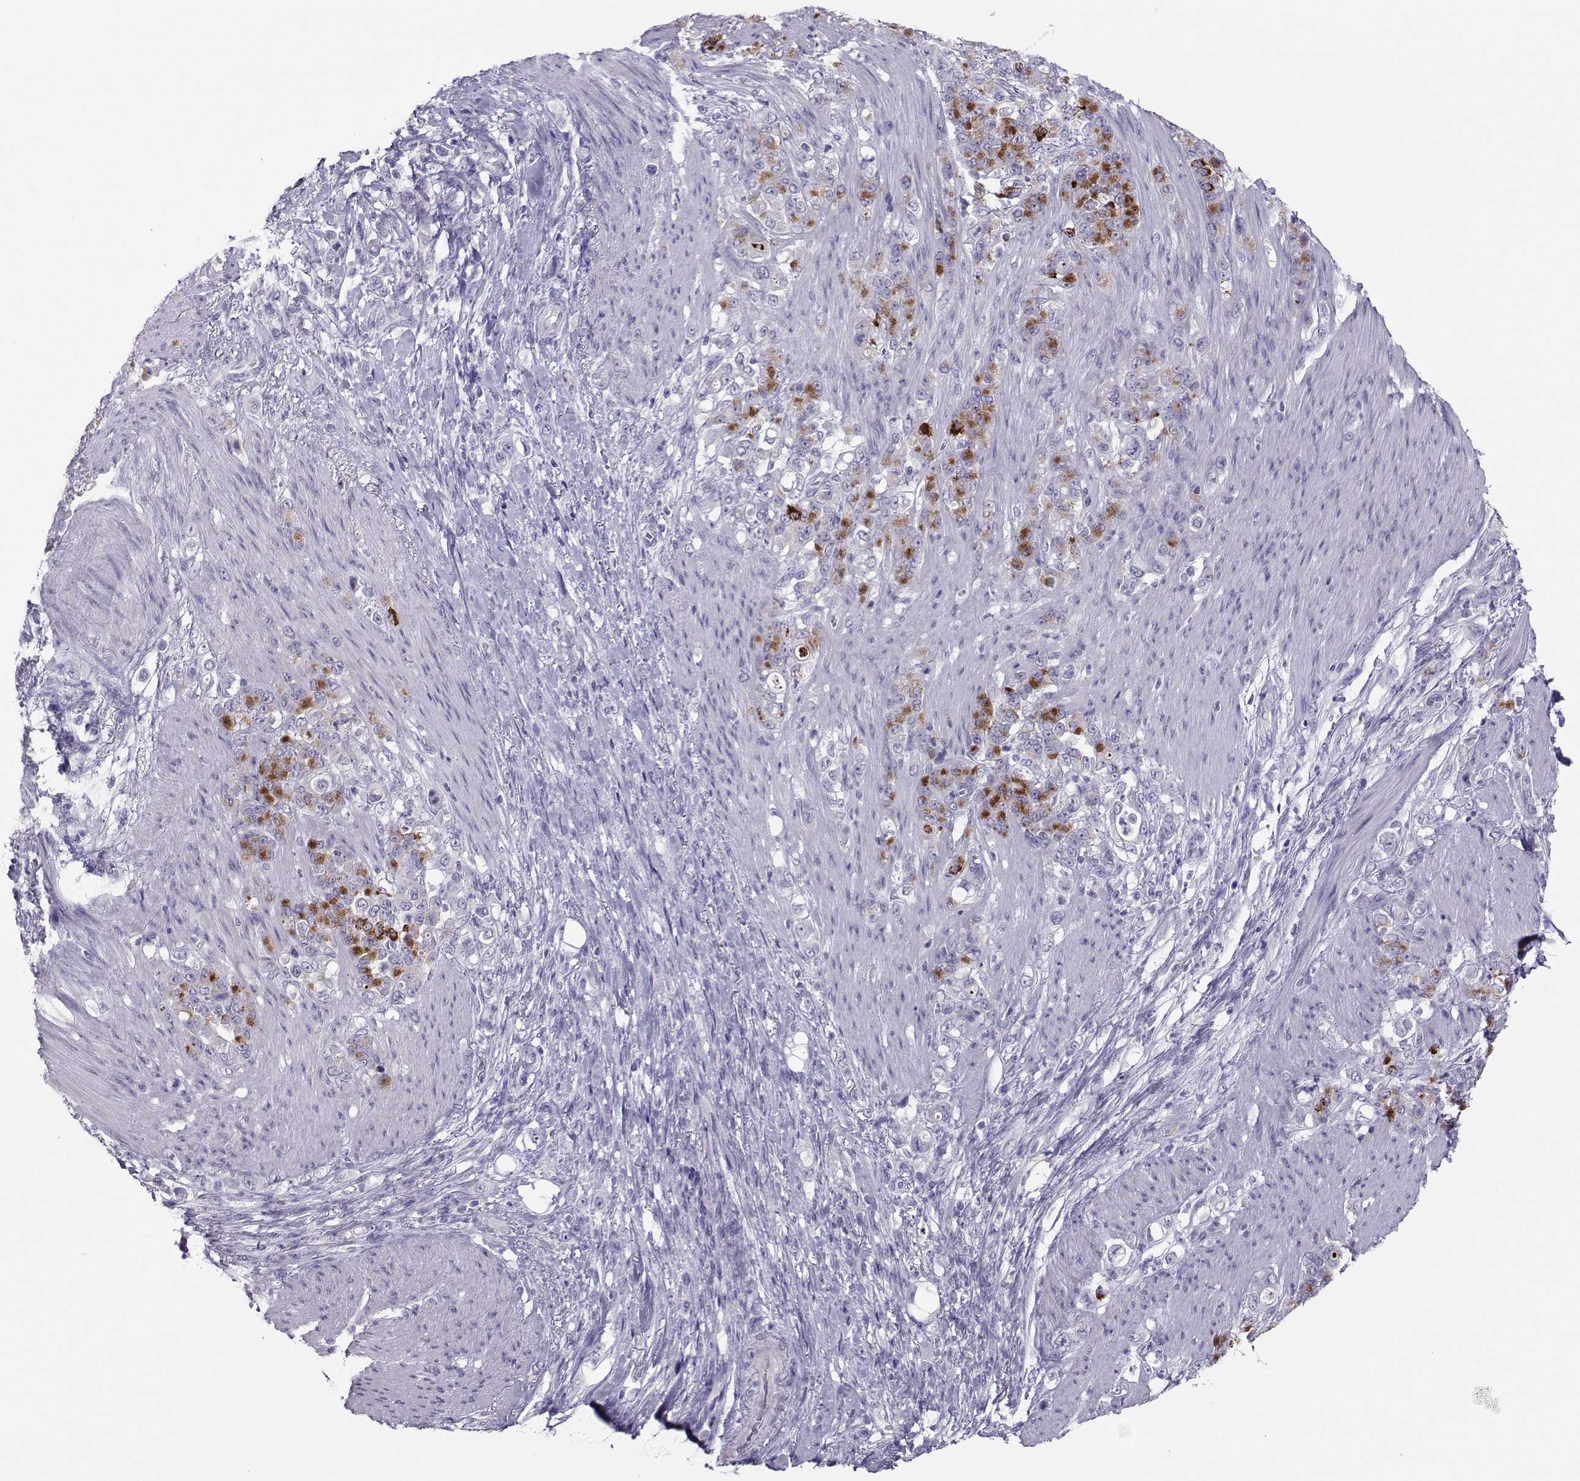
{"staining": {"intensity": "strong", "quantity": "<25%", "location": "cytoplasmic/membranous"}, "tissue": "stomach cancer", "cell_type": "Tumor cells", "image_type": "cancer", "snomed": [{"axis": "morphology", "description": "Adenocarcinoma, NOS"}, {"axis": "topography", "description": "Stomach"}], "caption": "Stomach cancer tissue reveals strong cytoplasmic/membranous staining in approximately <25% of tumor cells, visualized by immunohistochemistry.", "gene": "TRPM7", "patient": {"sex": "female", "age": 79}}